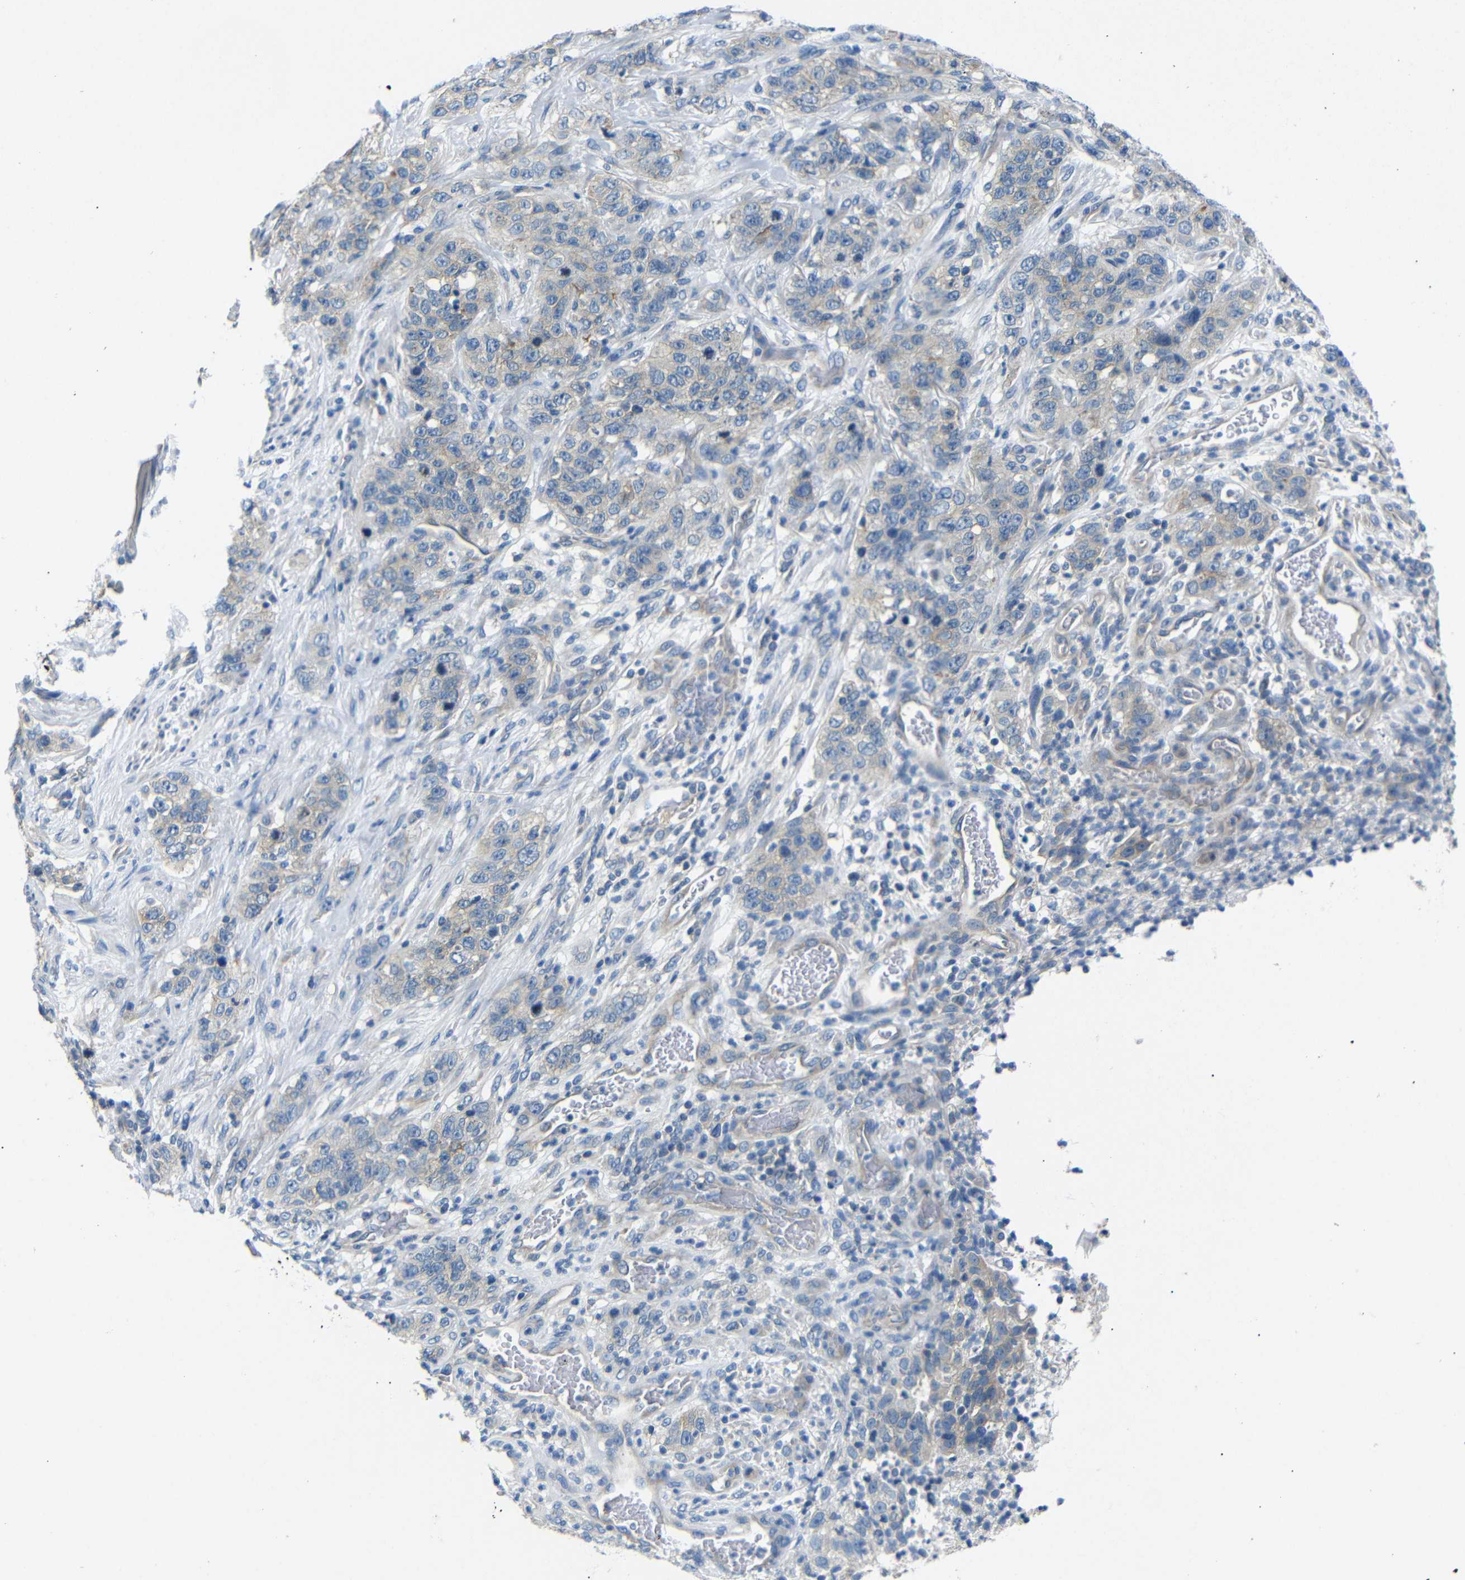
{"staining": {"intensity": "weak", "quantity": ">75%", "location": "cytoplasmic/membranous"}, "tissue": "stomach cancer", "cell_type": "Tumor cells", "image_type": "cancer", "snomed": [{"axis": "morphology", "description": "Adenocarcinoma, NOS"}, {"axis": "topography", "description": "Stomach"}], "caption": "Immunohistochemical staining of human stomach cancer (adenocarcinoma) reveals low levels of weak cytoplasmic/membranous staining in approximately >75% of tumor cells.", "gene": "DCP1A", "patient": {"sex": "male", "age": 48}}